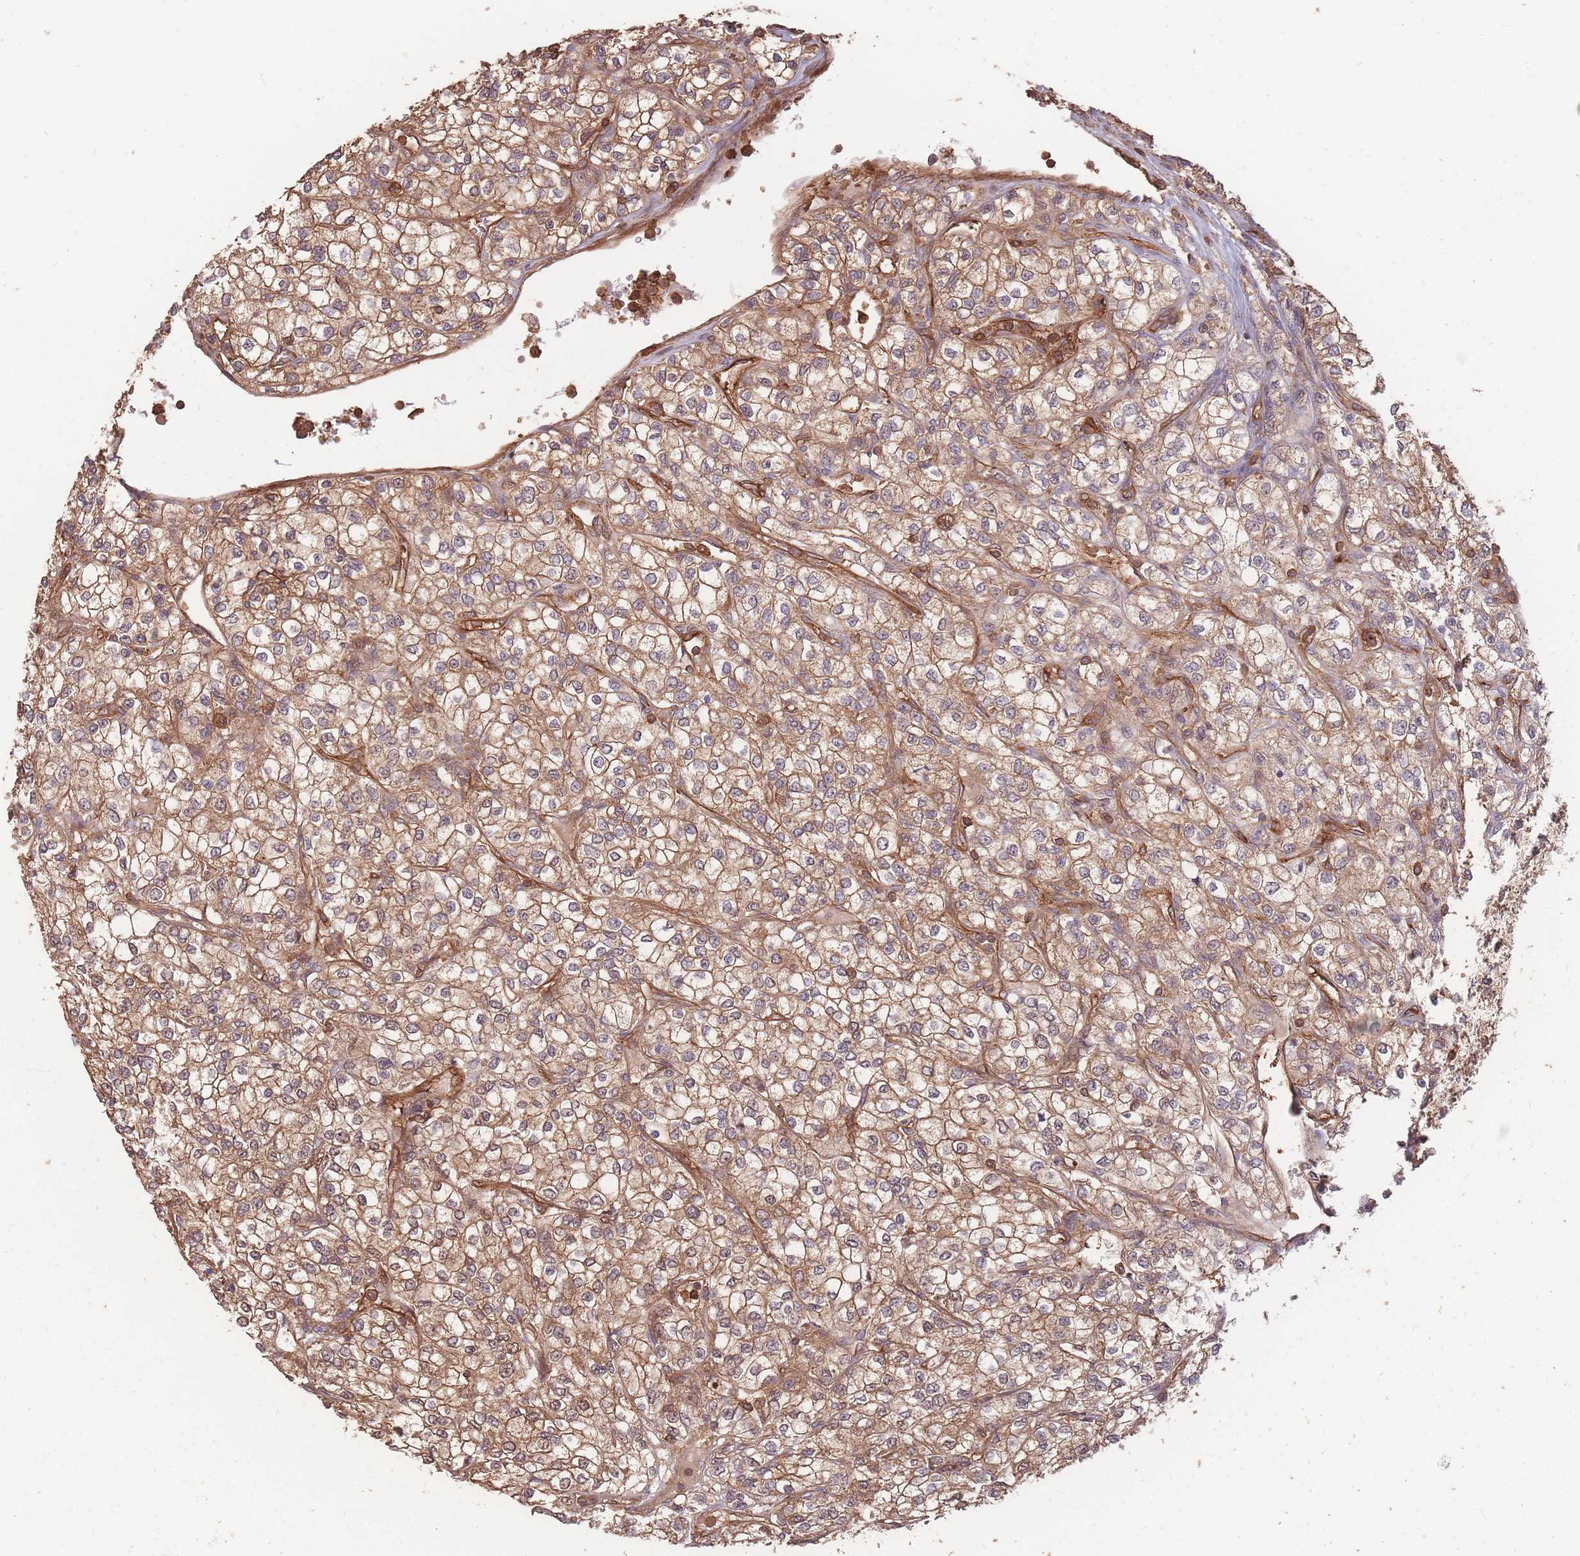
{"staining": {"intensity": "moderate", "quantity": ">75%", "location": "cytoplasmic/membranous"}, "tissue": "renal cancer", "cell_type": "Tumor cells", "image_type": "cancer", "snomed": [{"axis": "morphology", "description": "Adenocarcinoma, NOS"}, {"axis": "topography", "description": "Kidney"}], "caption": "Immunohistochemistry staining of adenocarcinoma (renal), which displays medium levels of moderate cytoplasmic/membranous expression in approximately >75% of tumor cells indicating moderate cytoplasmic/membranous protein expression. The staining was performed using DAB (brown) for protein detection and nuclei were counterstained in hematoxylin (blue).", "gene": "PLS3", "patient": {"sex": "male", "age": 80}}